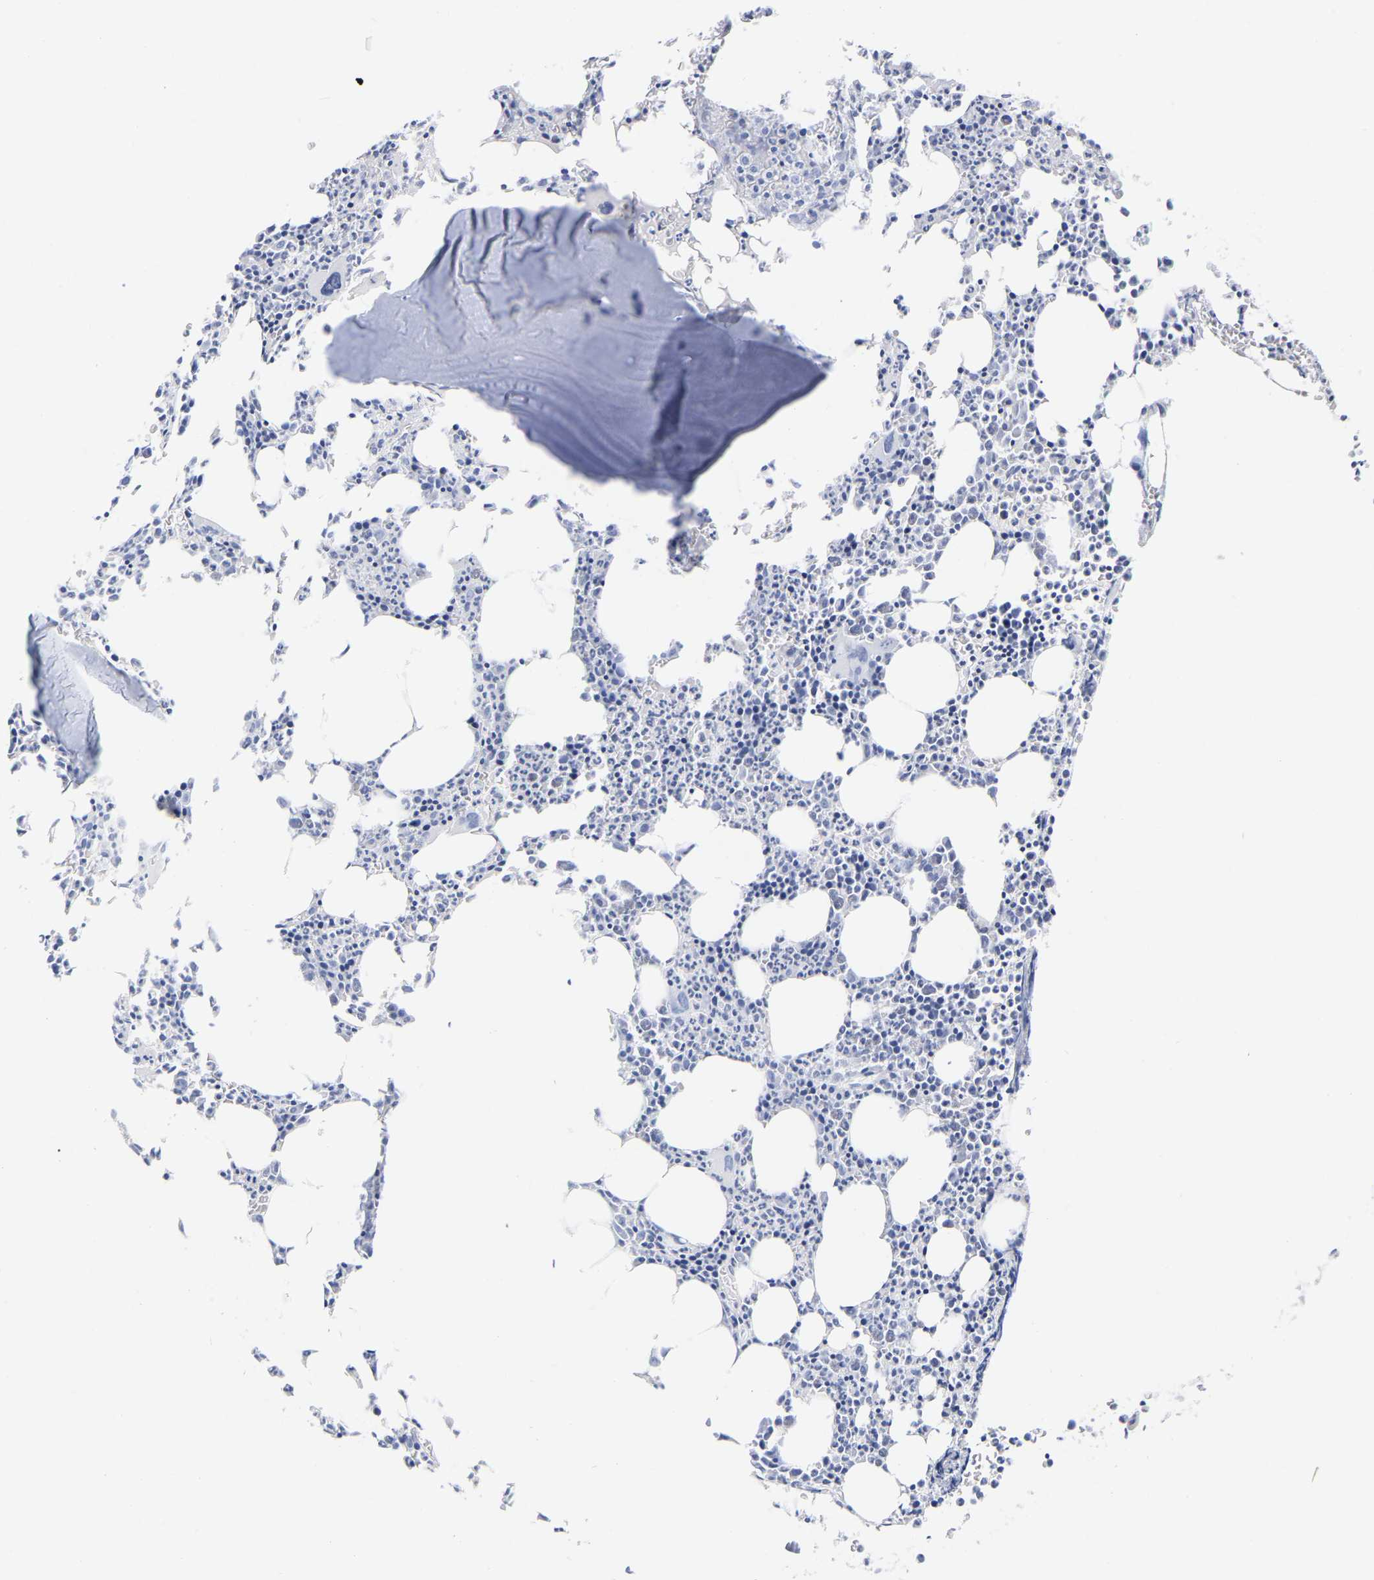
{"staining": {"intensity": "negative", "quantity": "none", "location": "none"}, "tissue": "bone marrow", "cell_type": "Hematopoietic cells", "image_type": "normal", "snomed": [{"axis": "morphology", "description": "Normal tissue, NOS"}, {"axis": "morphology", "description": "Inflammation, NOS"}, {"axis": "topography", "description": "Bone marrow"}], "caption": "Immunohistochemistry micrograph of normal bone marrow stained for a protein (brown), which demonstrates no positivity in hematopoietic cells.", "gene": "HAPLN1", "patient": {"sex": "female", "age": 40}}